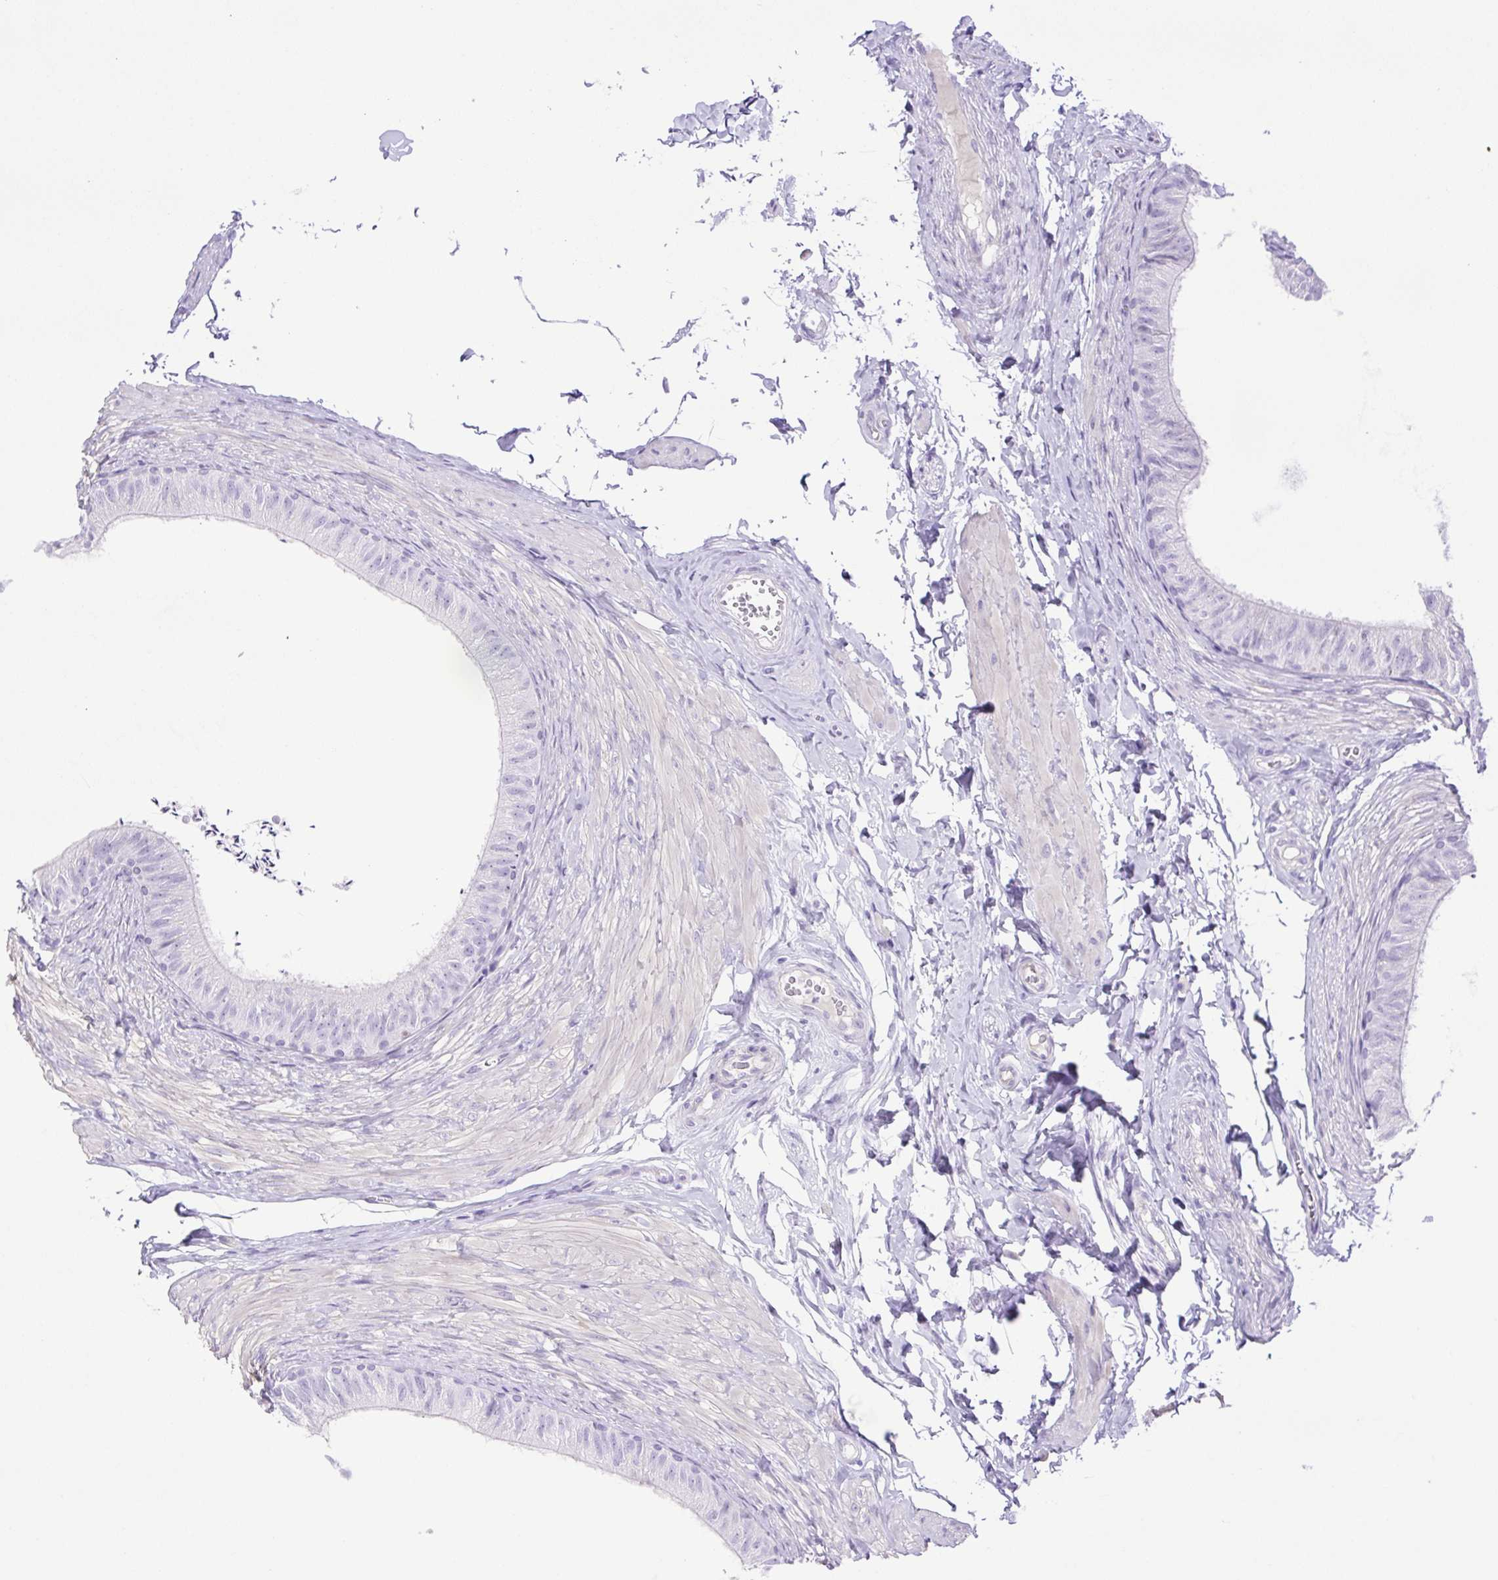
{"staining": {"intensity": "negative", "quantity": "none", "location": "none"}, "tissue": "epididymis", "cell_type": "Glandular cells", "image_type": "normal", "snomed": [{"axis": "morphology", "description": "Normal tissue, NOS"}, {"axis": "topography", "description": "Epididymis, spermatic cord, NOS"}, {"axis": "topography", "description": "Epididymis"}, {"axis": "topography", "description": "Peripheral nerve tissue"}], "caption": "Epididymis stained for a protein using immunohistochemistry (IHC) shows no expression glandular cells.", "gene": "CDSN", "patient": {"sex": "male", "age": 29}}